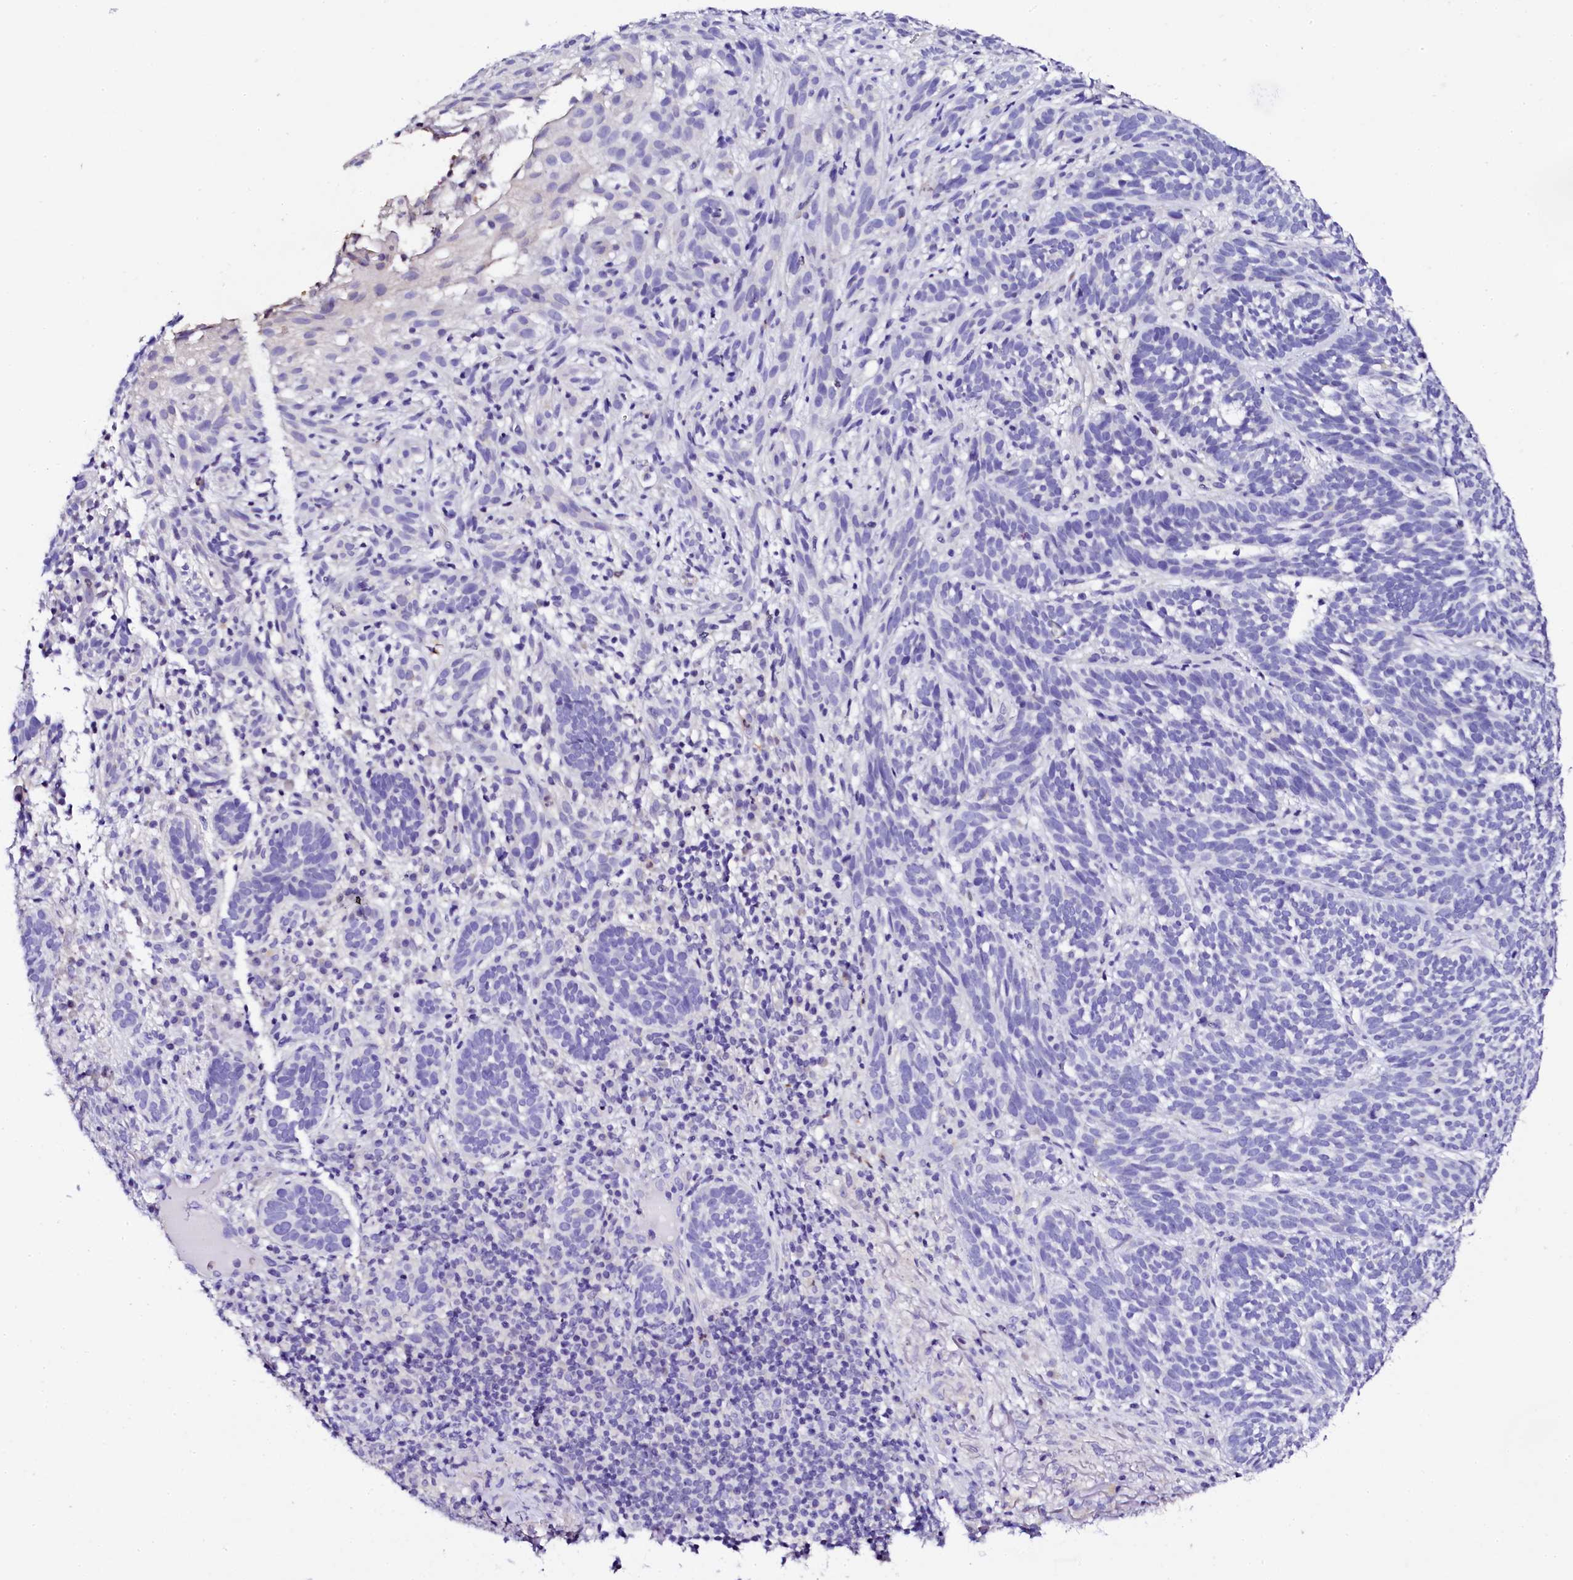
{"staining": {"intensity": "negative", "quantity": "none", "location": "none"}, "tissue": "skin cancer", "cell_type": "Tumor cells", "image_type": "cancer", "snomed": [{"axis": "morphology", "description": "Basal cell carcinoma"}, {"axis": "topography", "description": "Skin"}], "caption": "The immunohistochemistry micrograph has no significant positivity in tumor cells of basal cell carcinoma (skin) tissue.", "gene": "NAA16", "patient": {"sex": "male", "age": 71}}